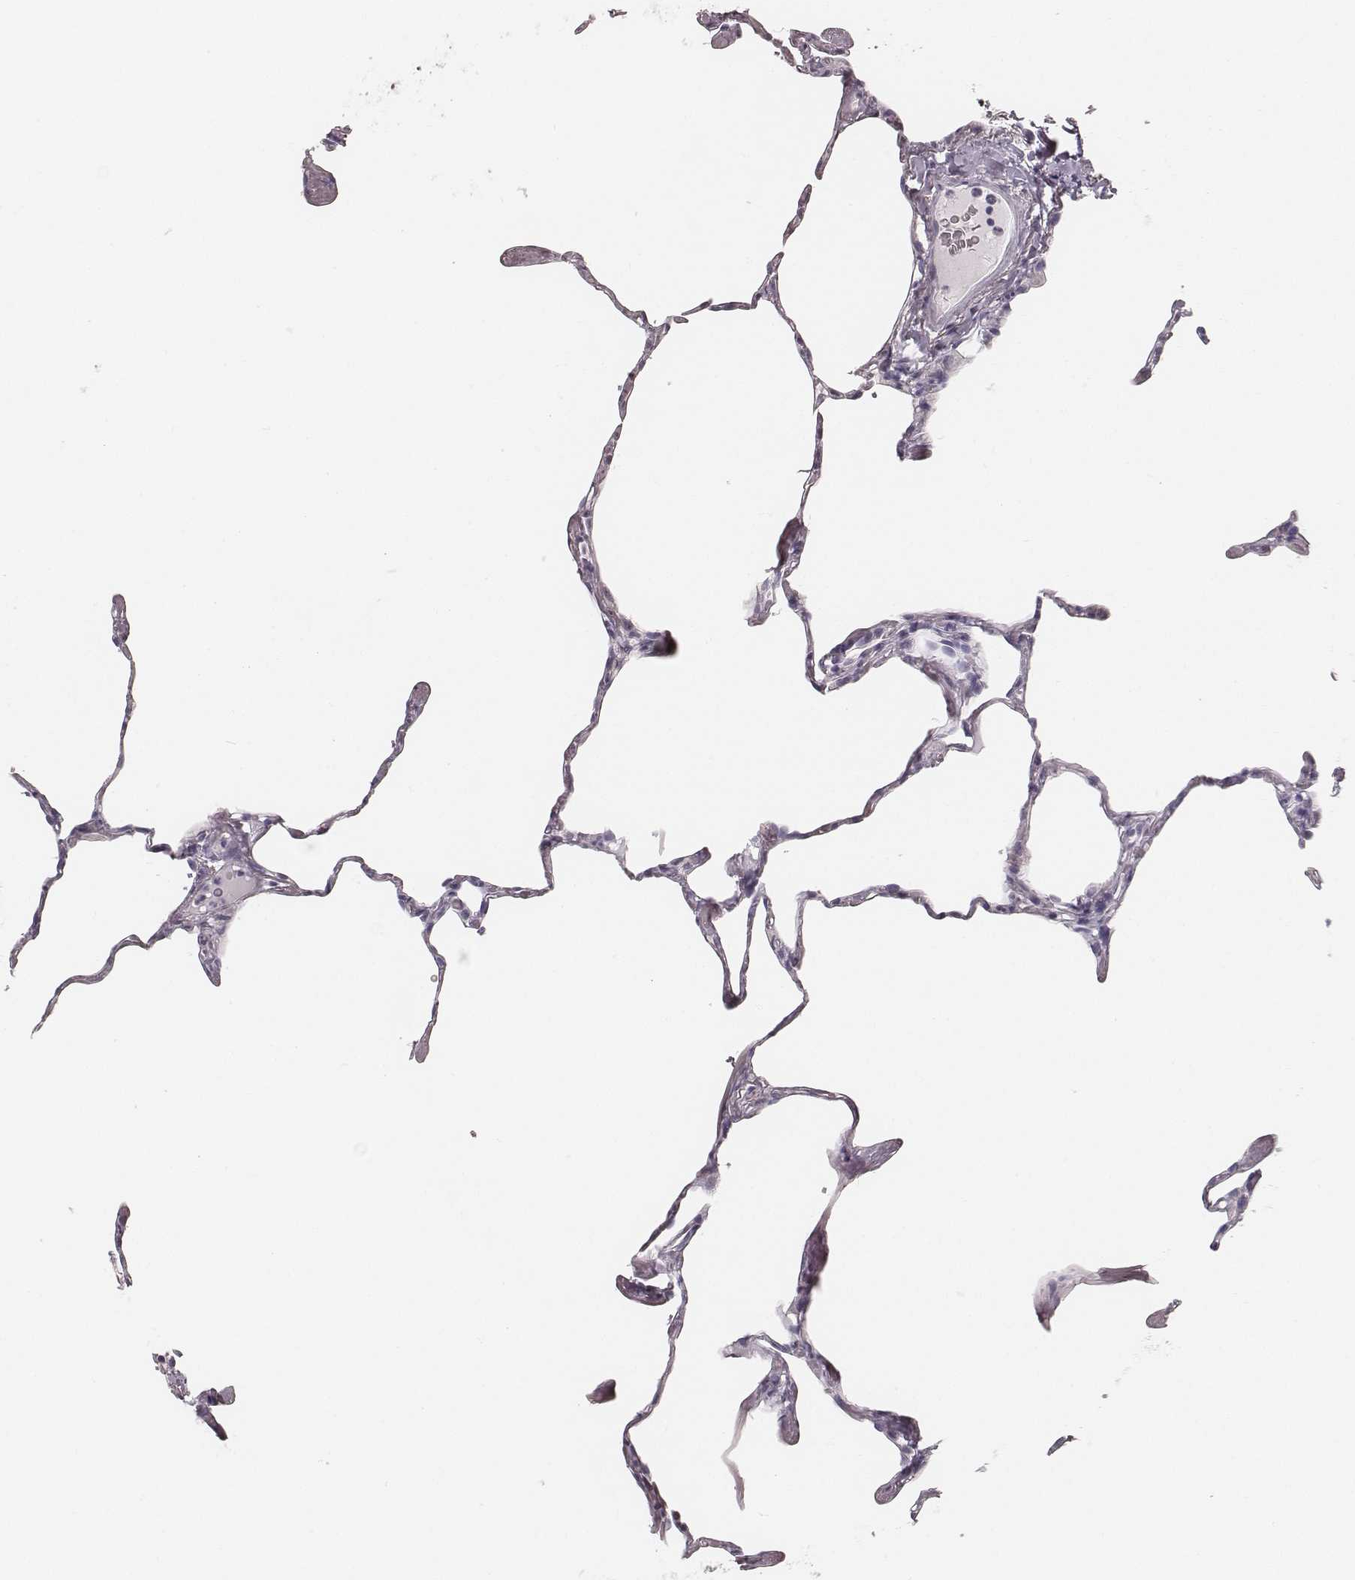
{"staining": {"intensity": "negative", "quantity": "none", "location": "none"}, "tissue": "lung", "cell_type": "Alveolar cells", "image_type": "normal", "snomed": [{"axis": "morphology", "description": "Normal tissue, NOS"}, {"axis": "topography", "description": "Lung"}], "caption": "Protein analysis of normal lung displays no significant expression in alveolar cells.", "gene": "KRT34", "patient": {"sex": "male", "age": 65}}